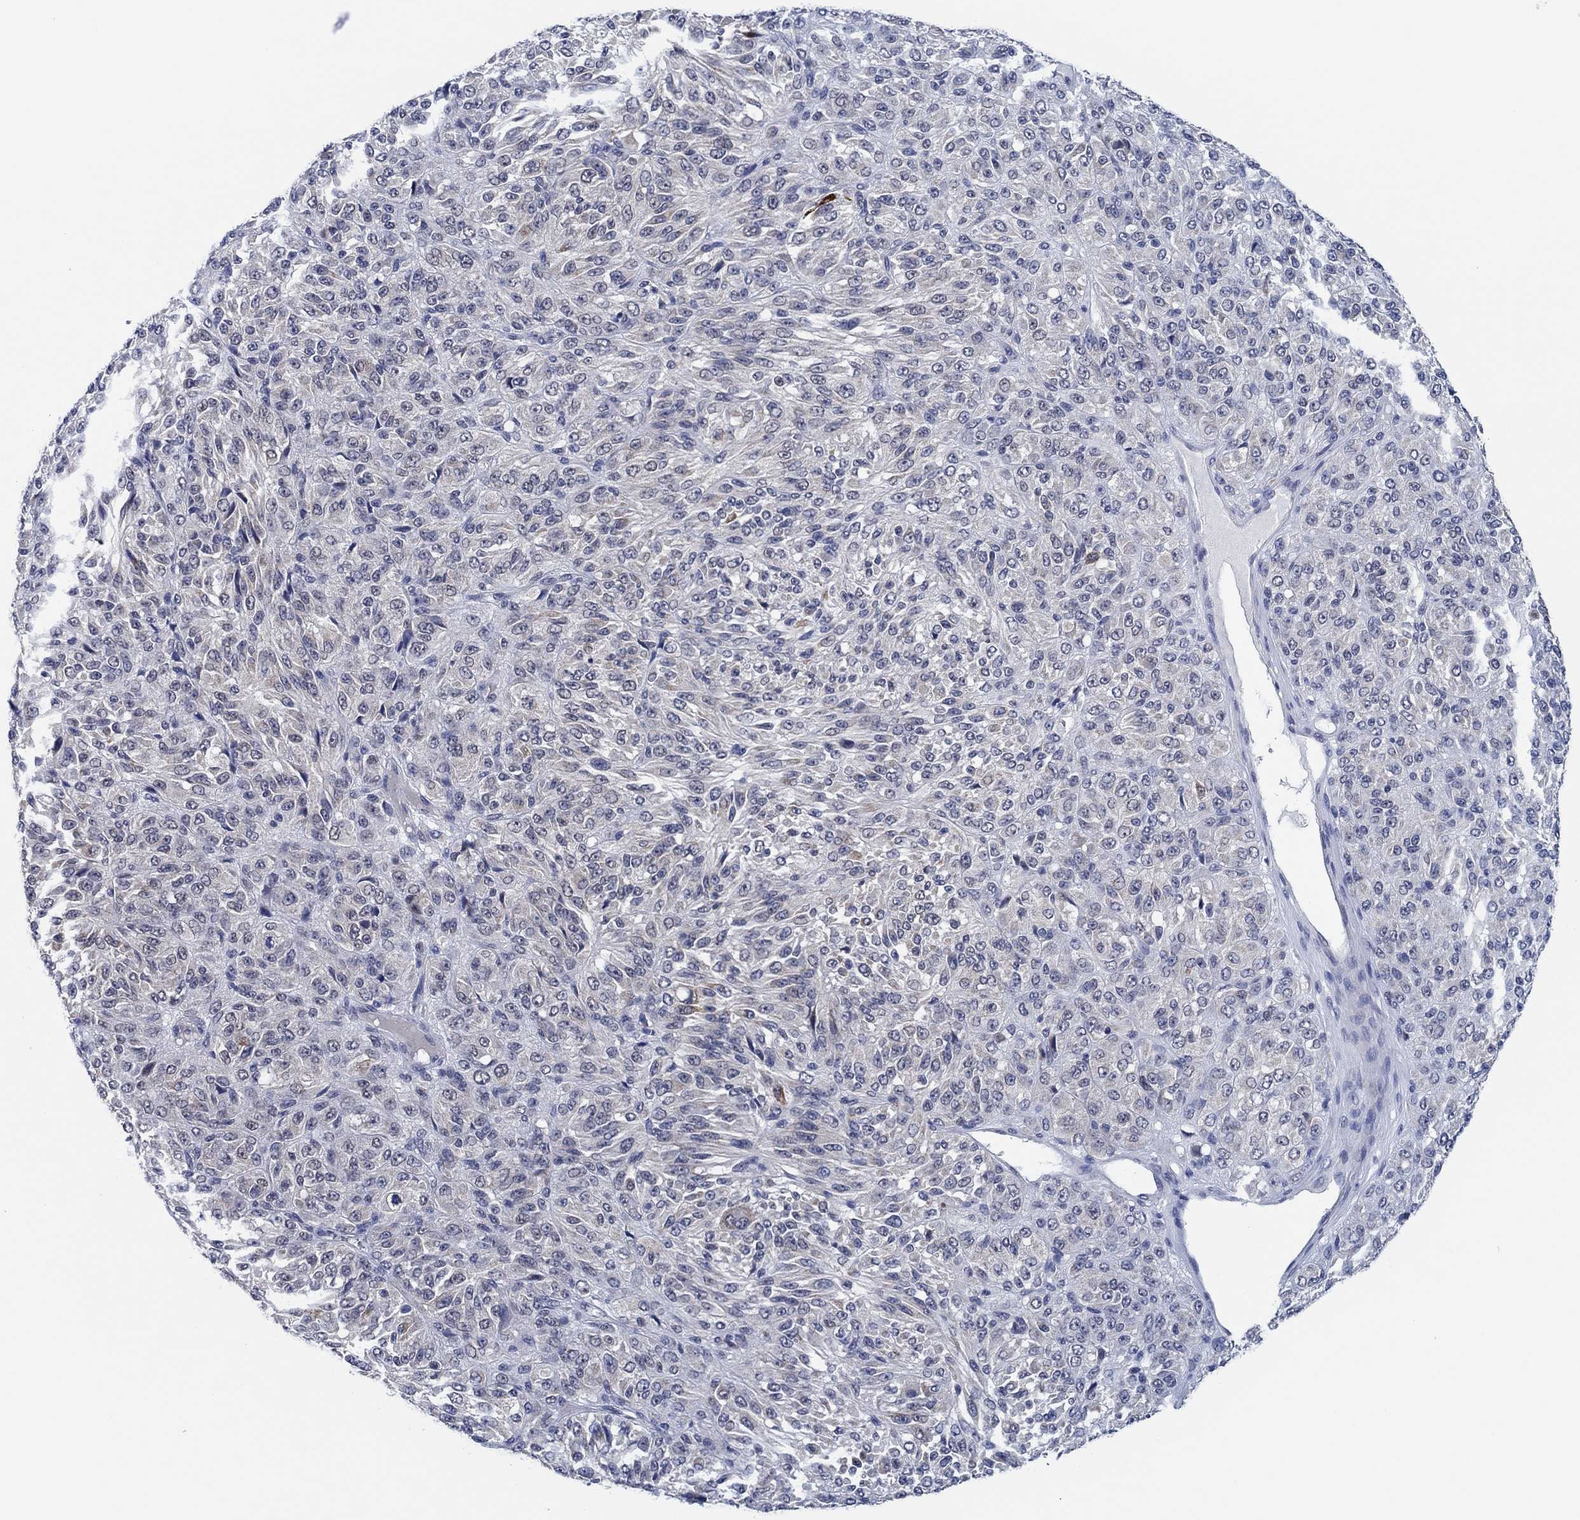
{"staining": {"intensity": "negative", "quantity": "none", "location": "none"}, "tissue": "melanoma", "cell_type": "Tumor cells", "image_type": "cancer", "snomed": [{"axis": "morphology", "description": "Malignant melanoma, Metastatic site"}, {"axis": "topography", "description": "Brain"}], "caption": "IHC of human melanoma displays no expression in tumor cells. Brightfield microscopy of immunohistochemistry stained with DAB (3,3'-diaminobenzidine) (brown) and hematoxylin (blue), captured at high magnification.", "gene": "PRRT3", "patient": {"sex": "female", "age": 56}}